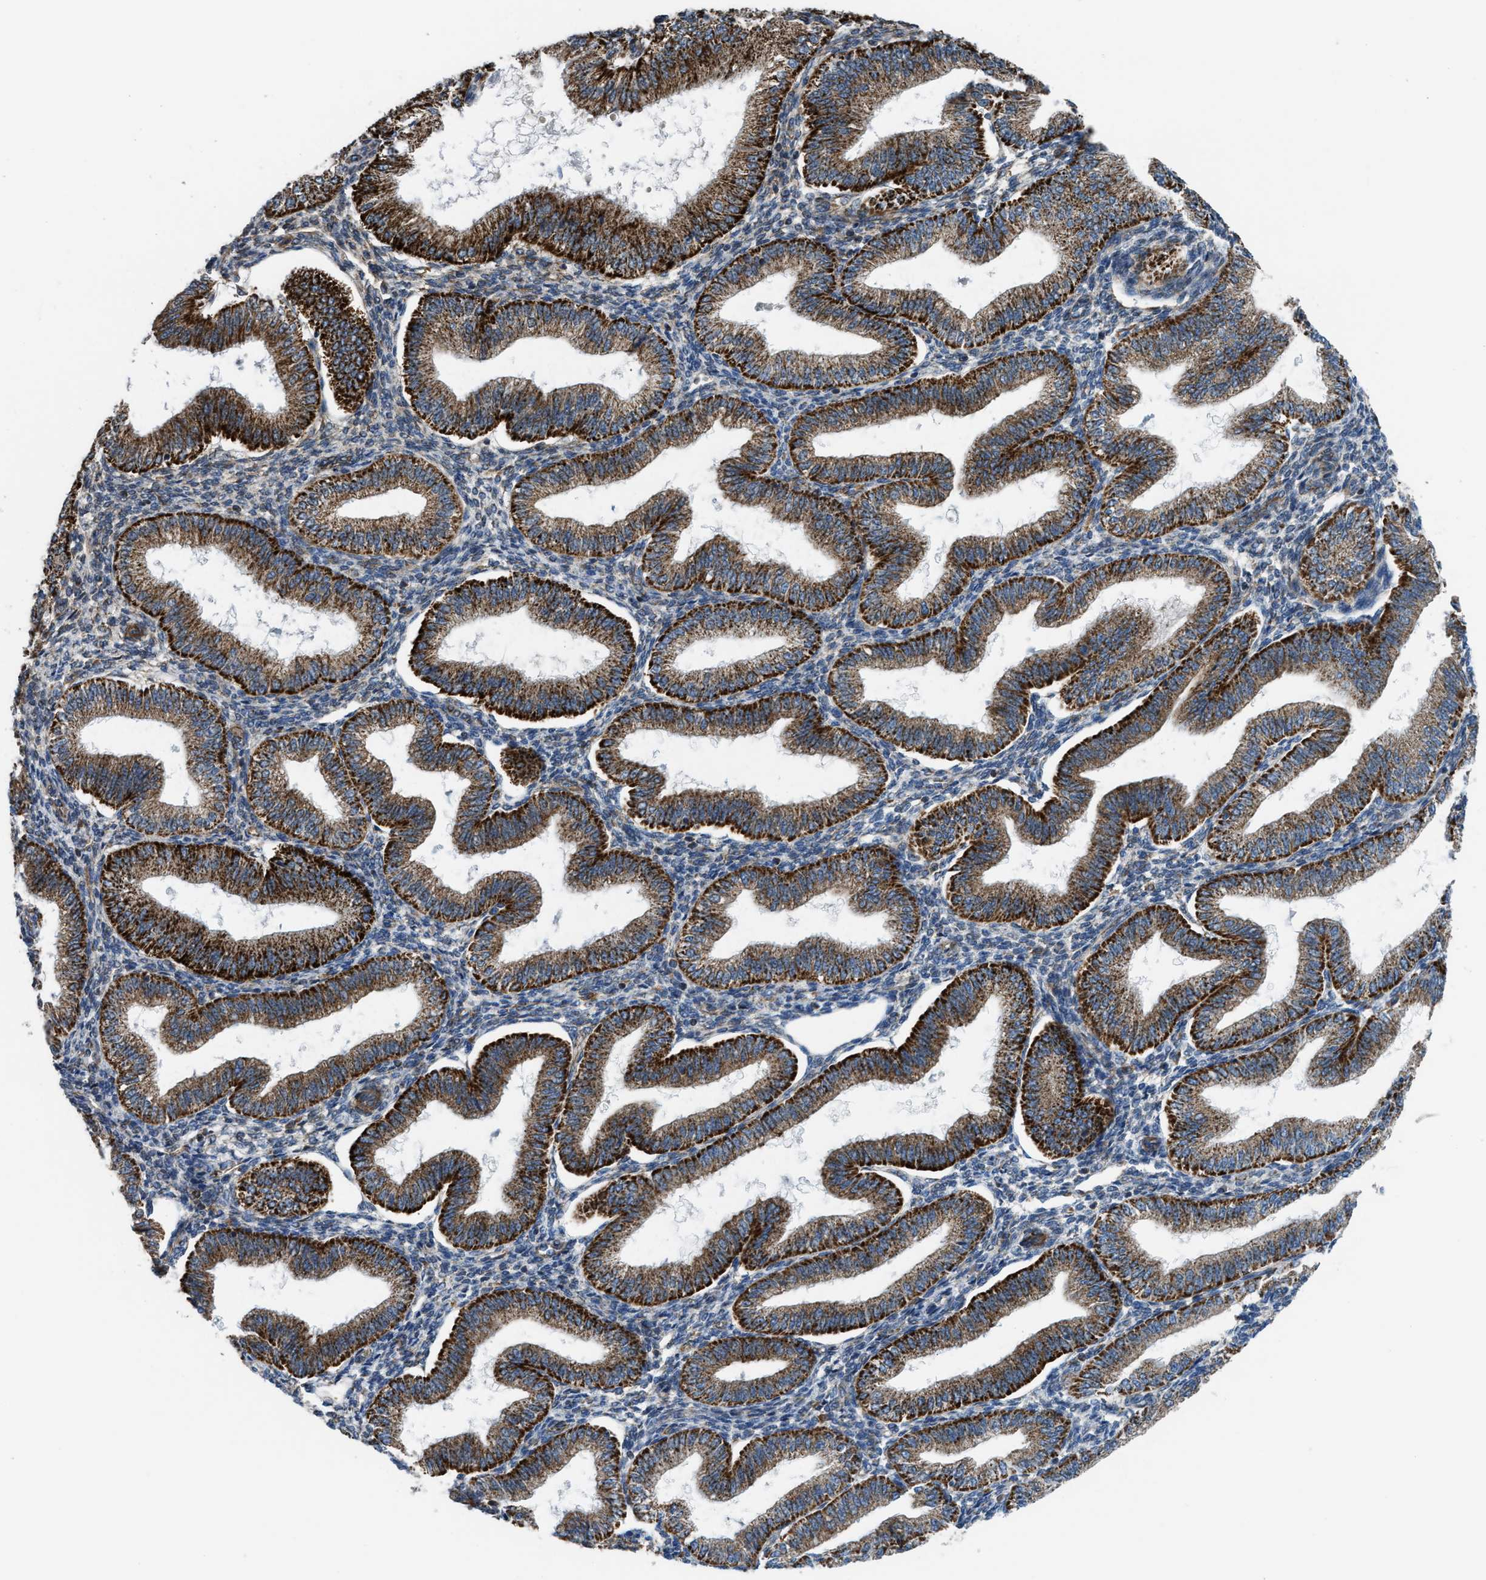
{"staining": {"intensity": "weak", "quantity": "25%-75%", "location": "cytoplasmic/membranous"}, "tissue": "endometrium", "cell_type": "Cells in endometrial stroma", "image_type": "normal", "snomed": [{"axis": "morphology", "description": "Normal tissue, NOS"}, {"axis": "topography", "description": "Endometrium"}], "caption": "Immunohistochemical staining of normal endometrium displays low levels of weak cytoplasmic/membranous expression in approximately 25%-75% of cells in endometrial stroma.", "gene": "SLC10A3", "patient": {"sex": "female", "age": 39}}